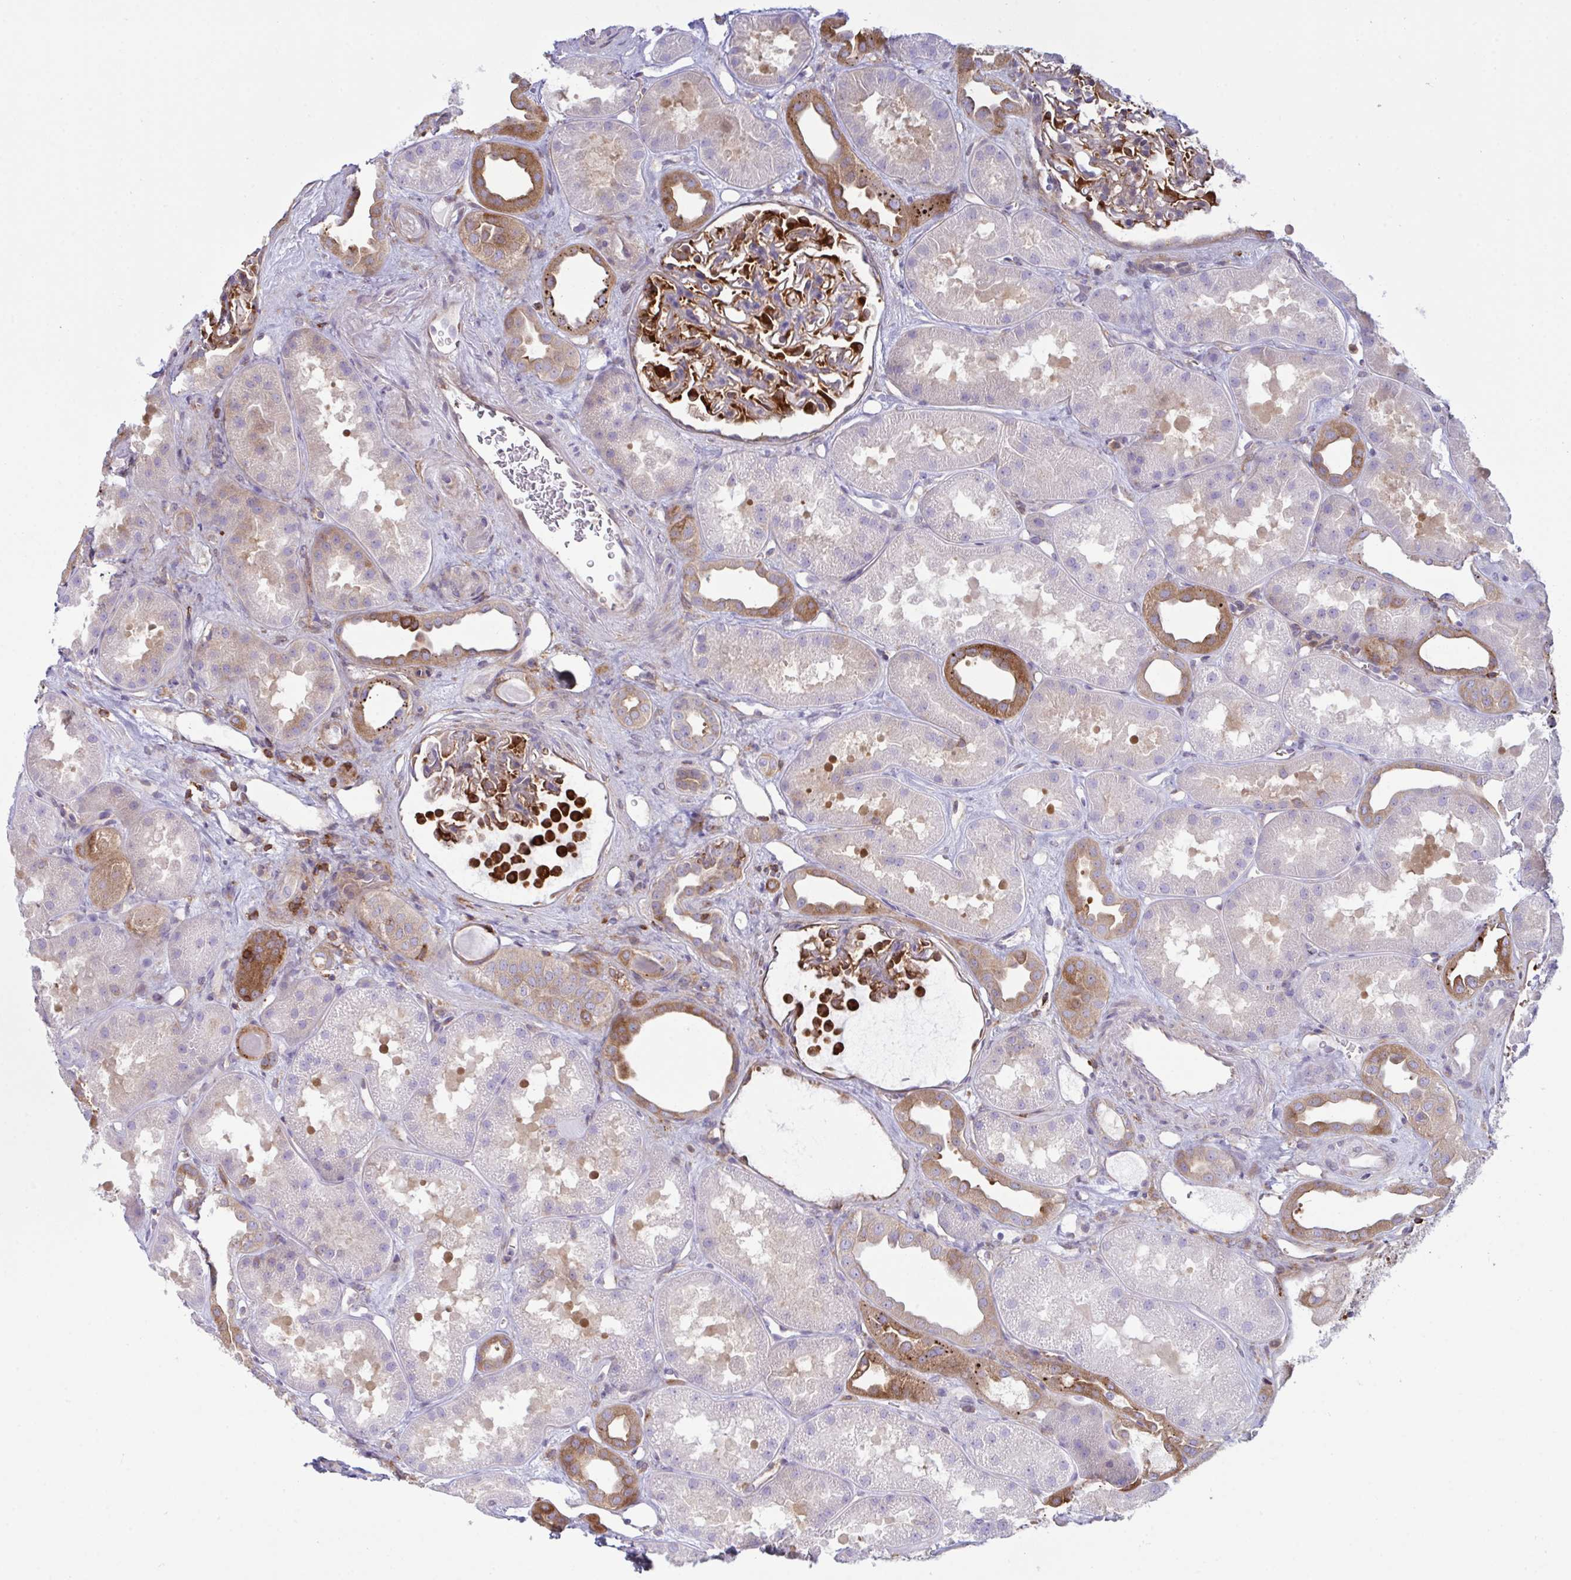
{"staining": {"intensity": "moderate", "quantity": ">75%", "location": "cytoplasmic/membranous"}, "tissue": "kidney", "cell_type": "Cells in glomeruli", "image_type": "normal", "snomed": [{"axis": "morphology", "description": "Normal tissue, NOS"}, {"axis": "topography", "description": "Kidney"}], "caption": "The histopathology image demonstrates immunohistochemical staining of benign kidney. There is moderate cytoplasmic/membranous positivity is identified in about >75% of cells in glomeruli. Immunohistochemistry stains the protein in brown and the nuclei are stained blue.", "gene": "TSC22D3", "patient": {"sex": "male", "age": 61}}